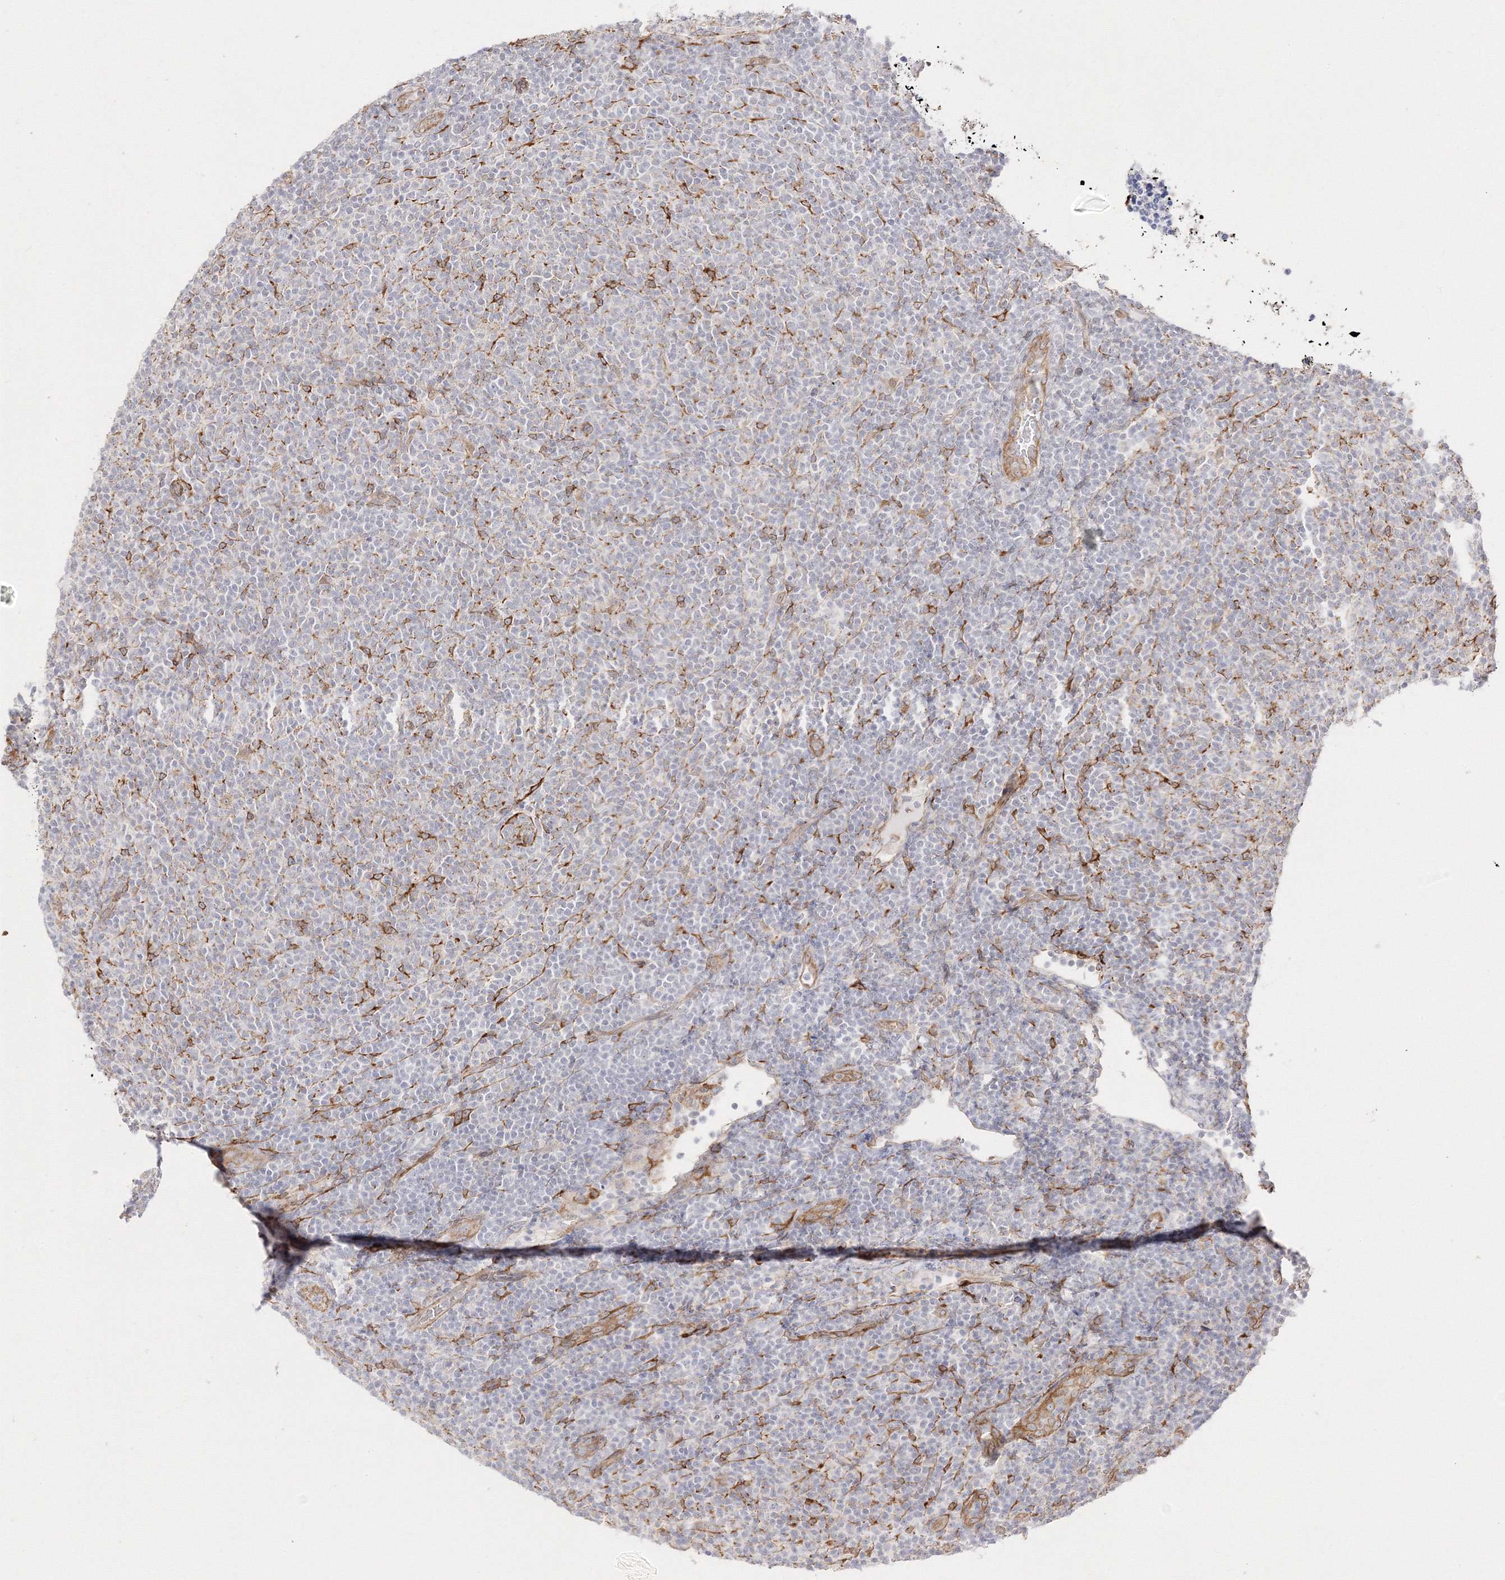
{"staining": {"intensity": "negative", "quantity": "none", "location": "none"}, "tissue": "lymphoma", "cell_type": "Tumor cells", "image_type": "cancer", "snomed": [{"axis": "morphology", "description": "Malignant lymphoma, non-Hodgkin's type, Low grade"}, {"axis": "topography", "description": "Lymph node"}], "caption": "A high-resolution image shows immunohistochemistry (IHC) staining of lymphoma, which demonstrates no significant staining in tumor cells. (DAB IHC, high magnification).", "gene": "C2CD2", "patient": {"sex": "male", "age": 66}}